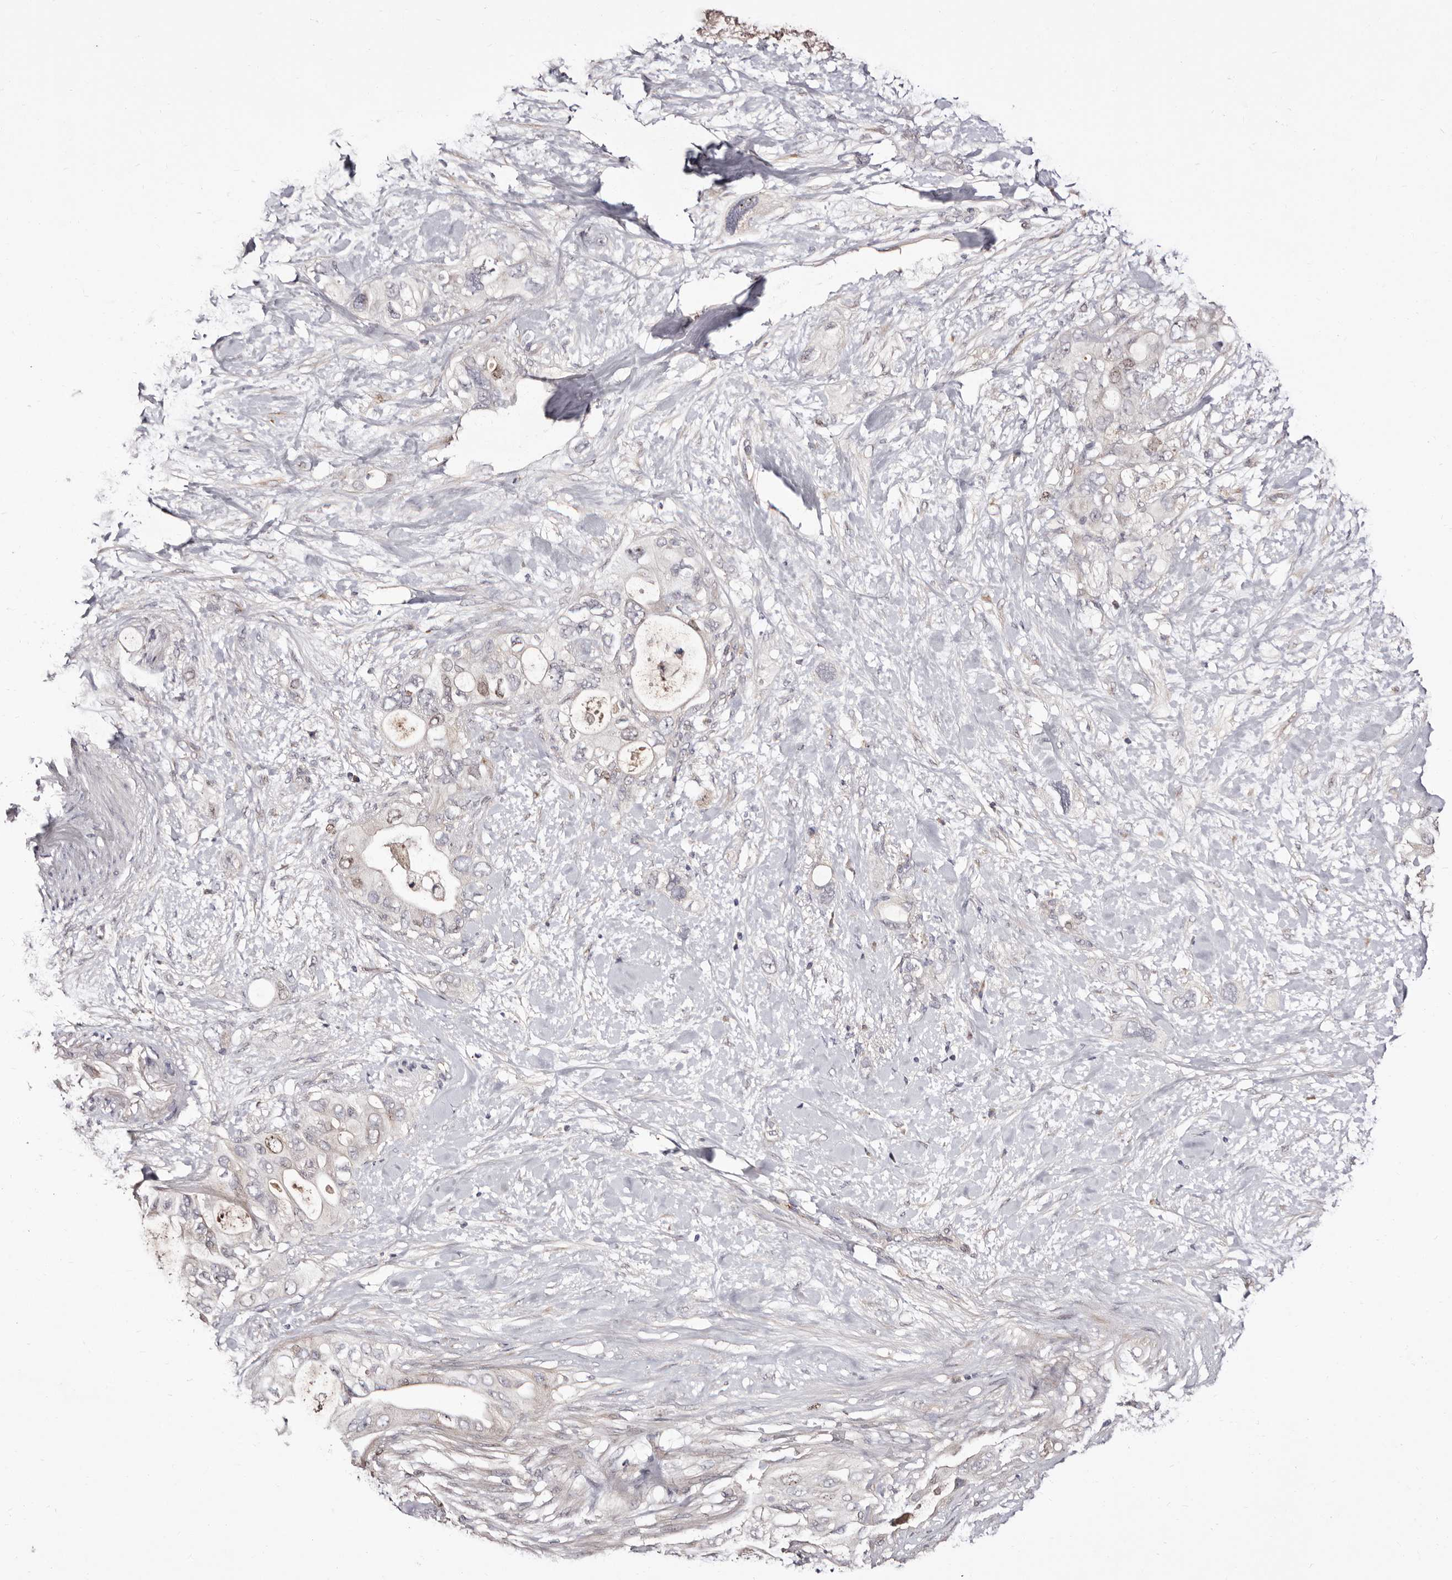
{"staining": {"intensity": "weak", "quantity": "<25%", "location": "nuclear"}, "tissue": "pancreatic cancer", "cell_type": "Tumor cells", "image_type": "cancer", "snomed": [{"axis": "morphology", "description": "Adenocarcinoma, NOS"}, {"axis": "topography", "description": "Pancreas"}], "caption": "This image is of pancreatic cancer (adenocarcinoma) stained with immunohistochemistry to label a protein in brown with the nuclei are counter-stained blue. There is no positivity in tumor cells.", "gene": "CDCA8", "patient": {"sex": "female", "age": 56}}